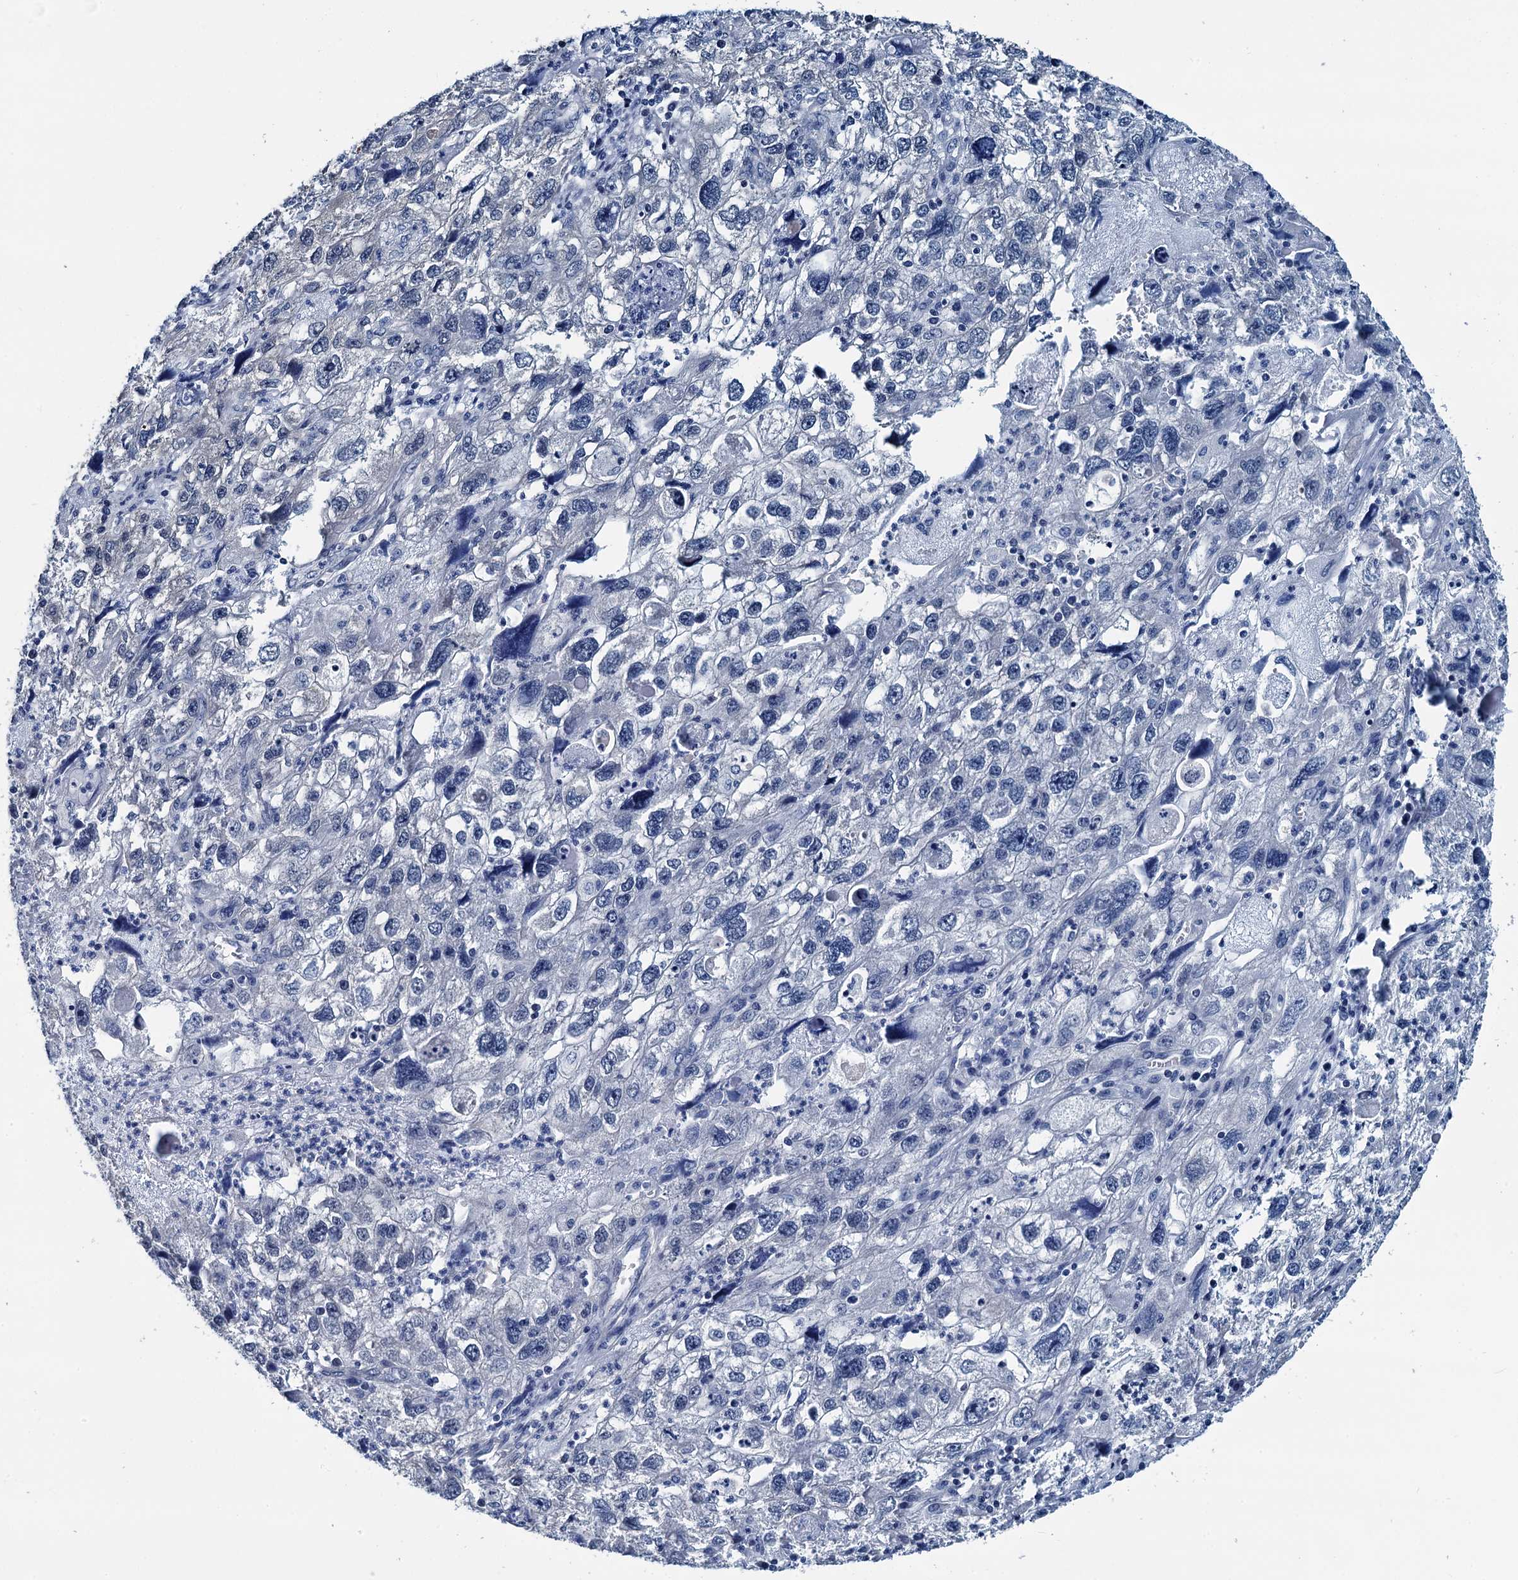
{"staining": {"intensity": "negative", "quantity": "none", "location": "none"}, "tissue": "endometrial cancer", "cell_type": "Tumor cells", "image_type": "cancer", "snomed": [{"axis": "morphology", "description": "Adenocarcinoma, NOS"}, {"axis": "topography", "description": "Endometrium"}], "caption": "Tumor cells show no significant expression in endometrial adenocarcinoma. Nuclei are stained in blue.", "gene": "MIOX", "patient": {"sex": "female", "age": 49}}